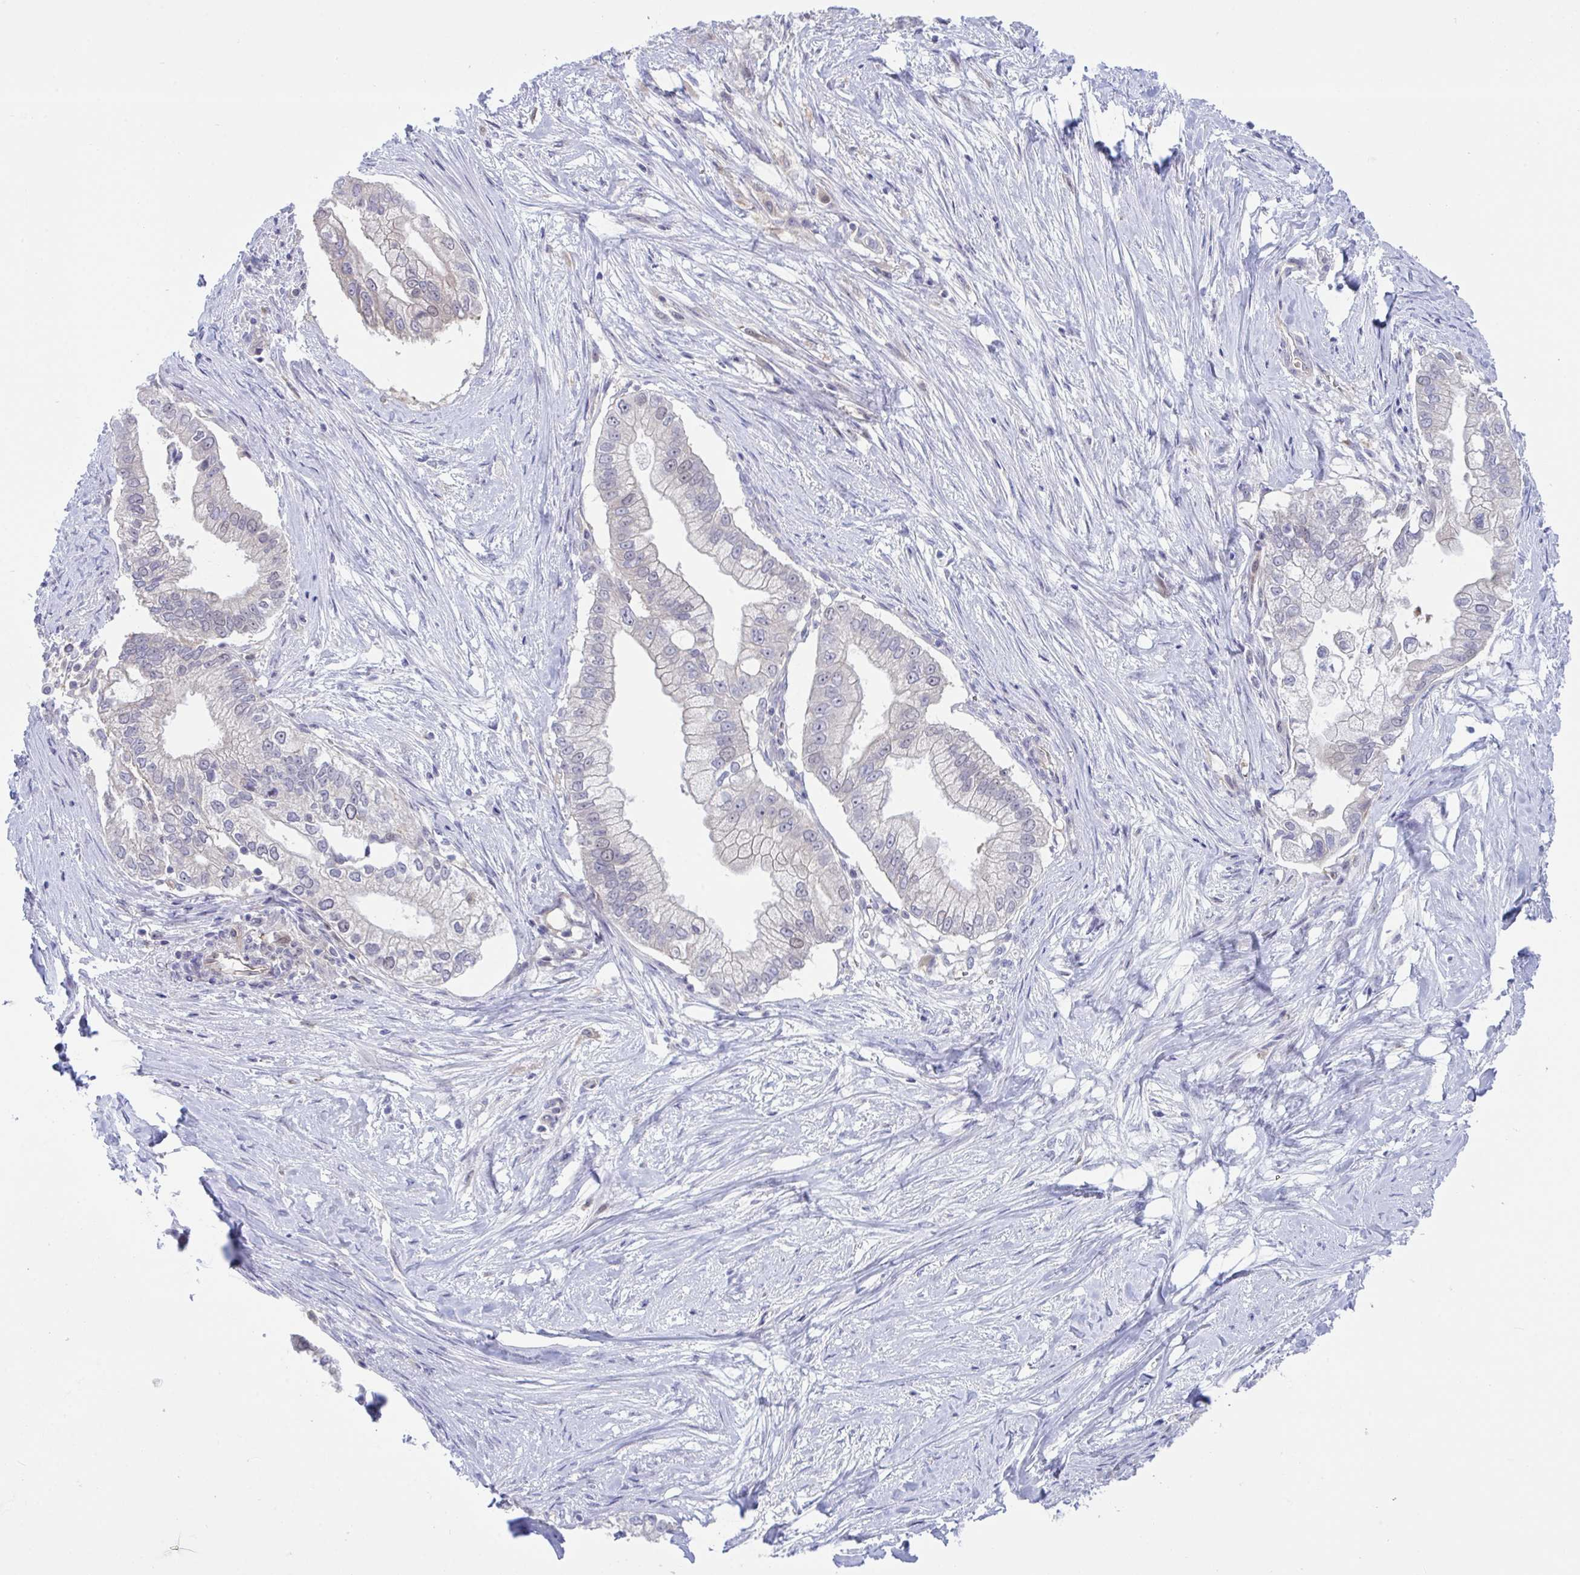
{"staining": {"intensity": "negative", "quantity": "none", "location": "none"}, "tissue": "pancreatic cancer", "cell_type": "Tumor cells", "image_type": "cancer", "snomed": [{"axis": "morphology", "description": "Adenocarcinoma, NOS"}, {"axis": "topography", "description": "Pancreas"}], "caption": "IHC image of human pancreatic cancer (adenocarcinoma) stained for a protein (brown), which displays no staining in tumor cells.", "gene": "CENPQ", "patient": {"sex": "male", "age": 70}}